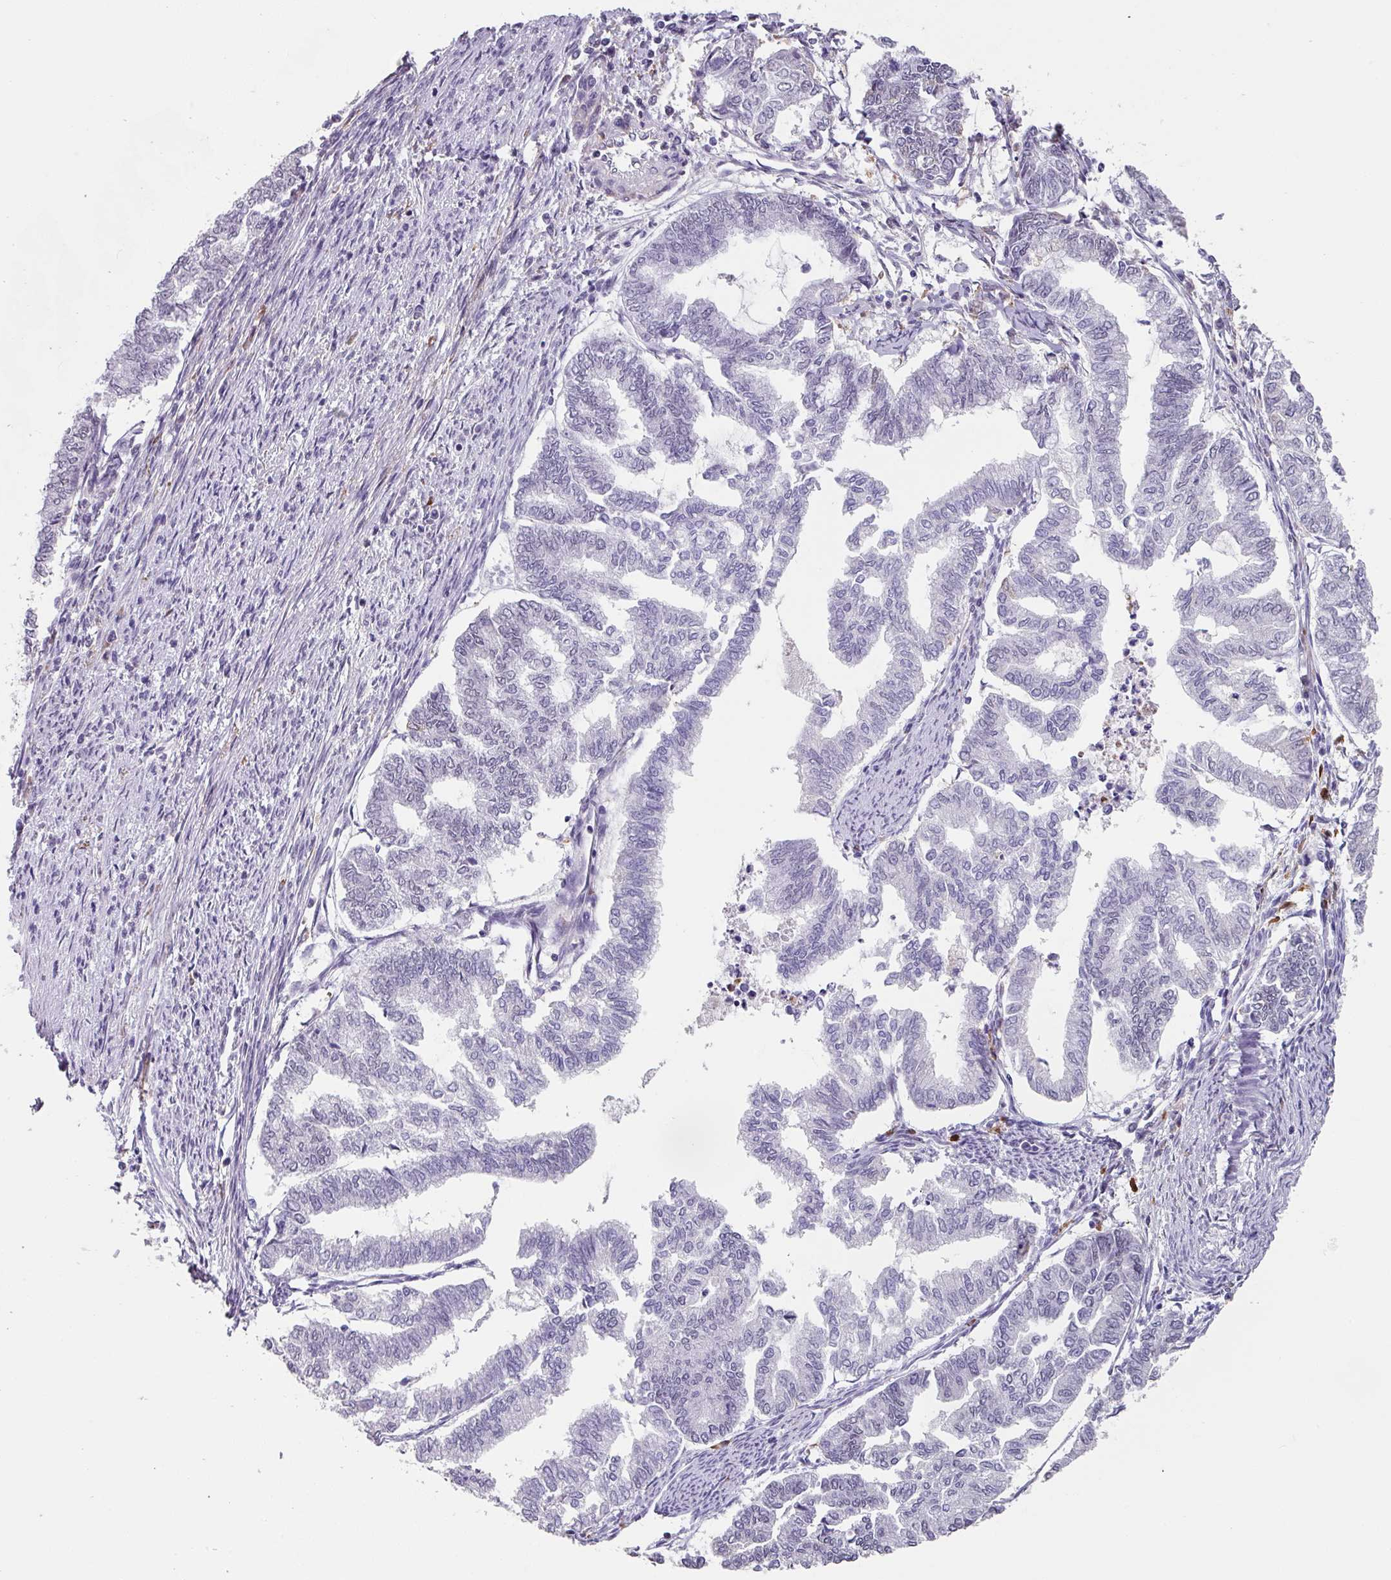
{"staining": {"intensity": "negative", "quantity": "none", "location": "none"}, "tissue": "endometrial cancer", "cell_type": "Tumor cells", "image_type": "cancer", "snomed": [{"axis": "morphology", "description": "Adenocarcinoma, NOS"}, {"axis": "topography", "description": "Endometrium"}], "caption": "This is an immunohistochemistry histopathology image of human endometrial cancer (adenocarcinoma). There is no staining in tumor cells.", "gene": "C1QB", "patient": {"sex": "female", "age": 79}}